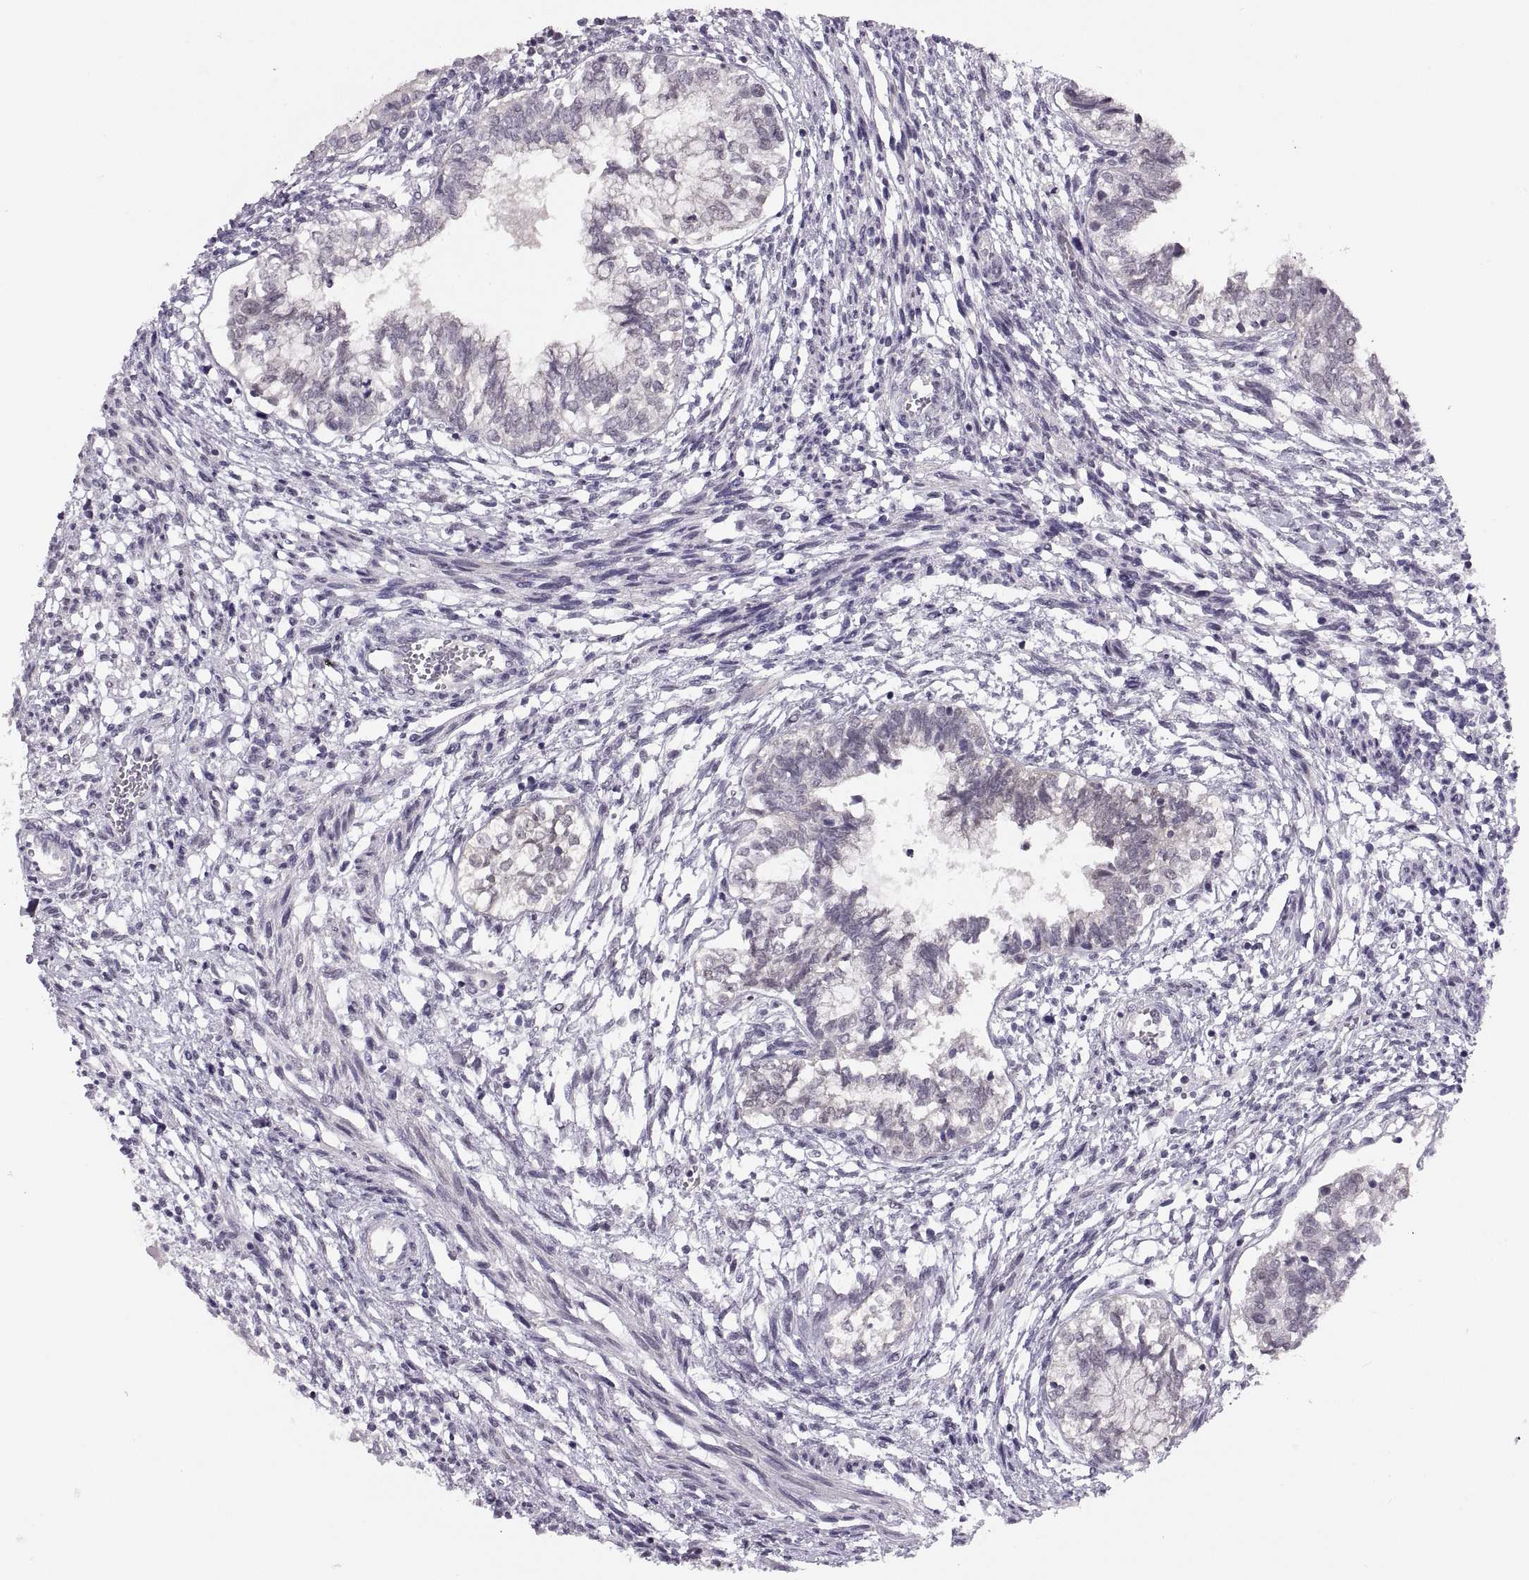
{"staining": {"intensity": "negative", "quantity": "none", "location": "none"}, "tissue": "testis cancer", "cell_type": "Tumor cells", "image_type": "cancer", "snomed": [{"axis": "morphology", "description": "Carcinoma, Embryonal, NOS"}, {"axis": "topography", "description": "Testis"}], "caption": "IHC of testis embryonal carcinoma demonstrates no expression in tumor cells. The staining is performed using DAB brown chromogen with nuclei counter-stained in using hematoxylin.", "gene": "ADH6", "patient": {"sex": "male", "age": 37}}